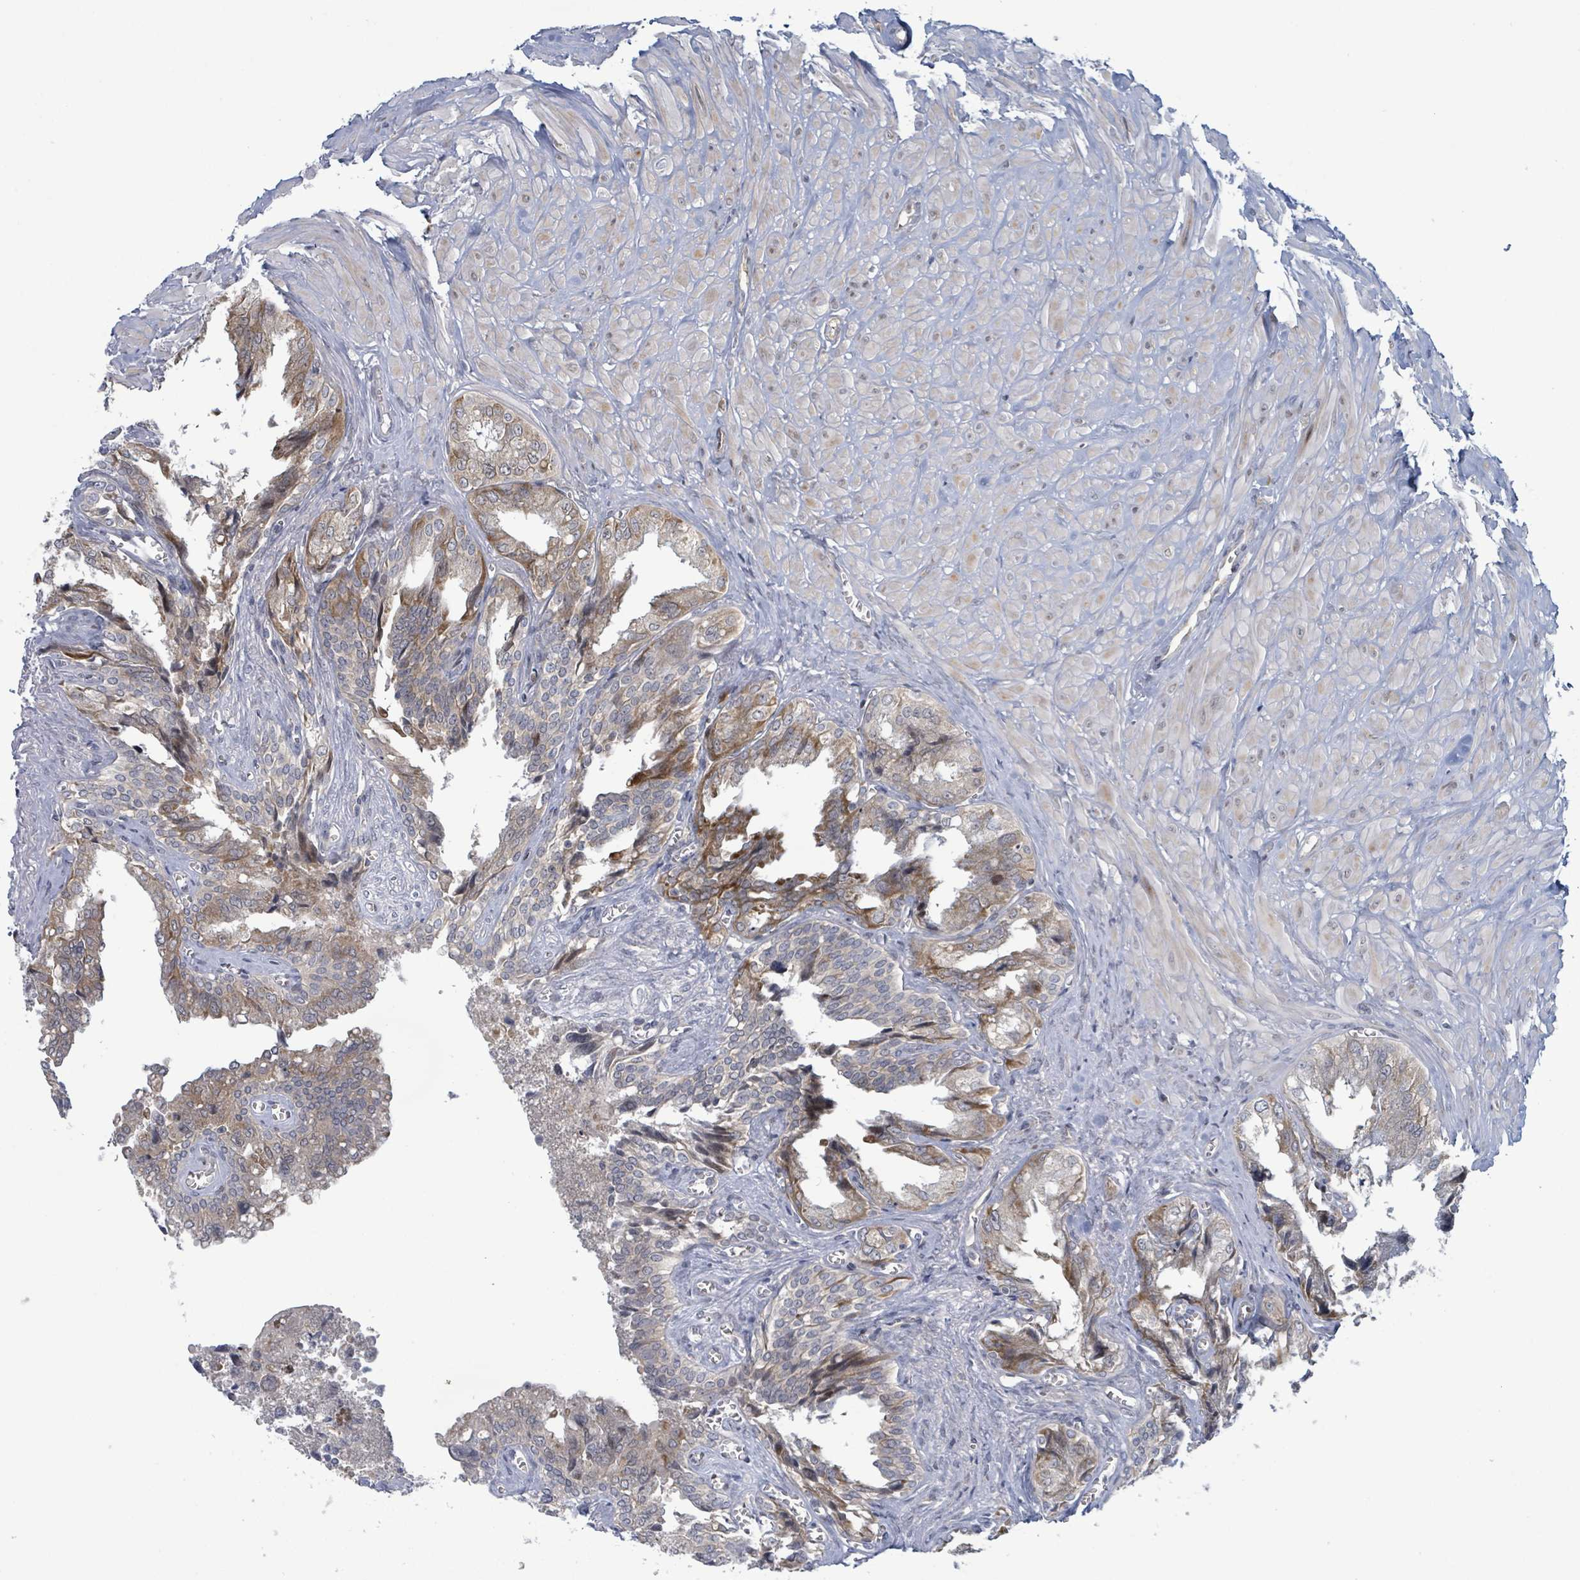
{"staining": {"intensity": "moderate", "quantity": "25%-75%", "location": "cytoplasmic/membranous"}, "tissue": "seminal vesicle", "cell_type": "Glandular cells", "image_type": "normal", "snomed": [{"axis": "morphology", "description": "Normal tissue, NOS"}, {"axis": "topography", "description": "Seminal veicle"}], "caption": "Glandular cells exhibit medium levels of moderate cytoplasmic/membranous positivity in approximately 25%-75% of cells in normal human seminal vesicle.", "gene": "RPL32", "patient": {"sex": "male", "age": 67}}